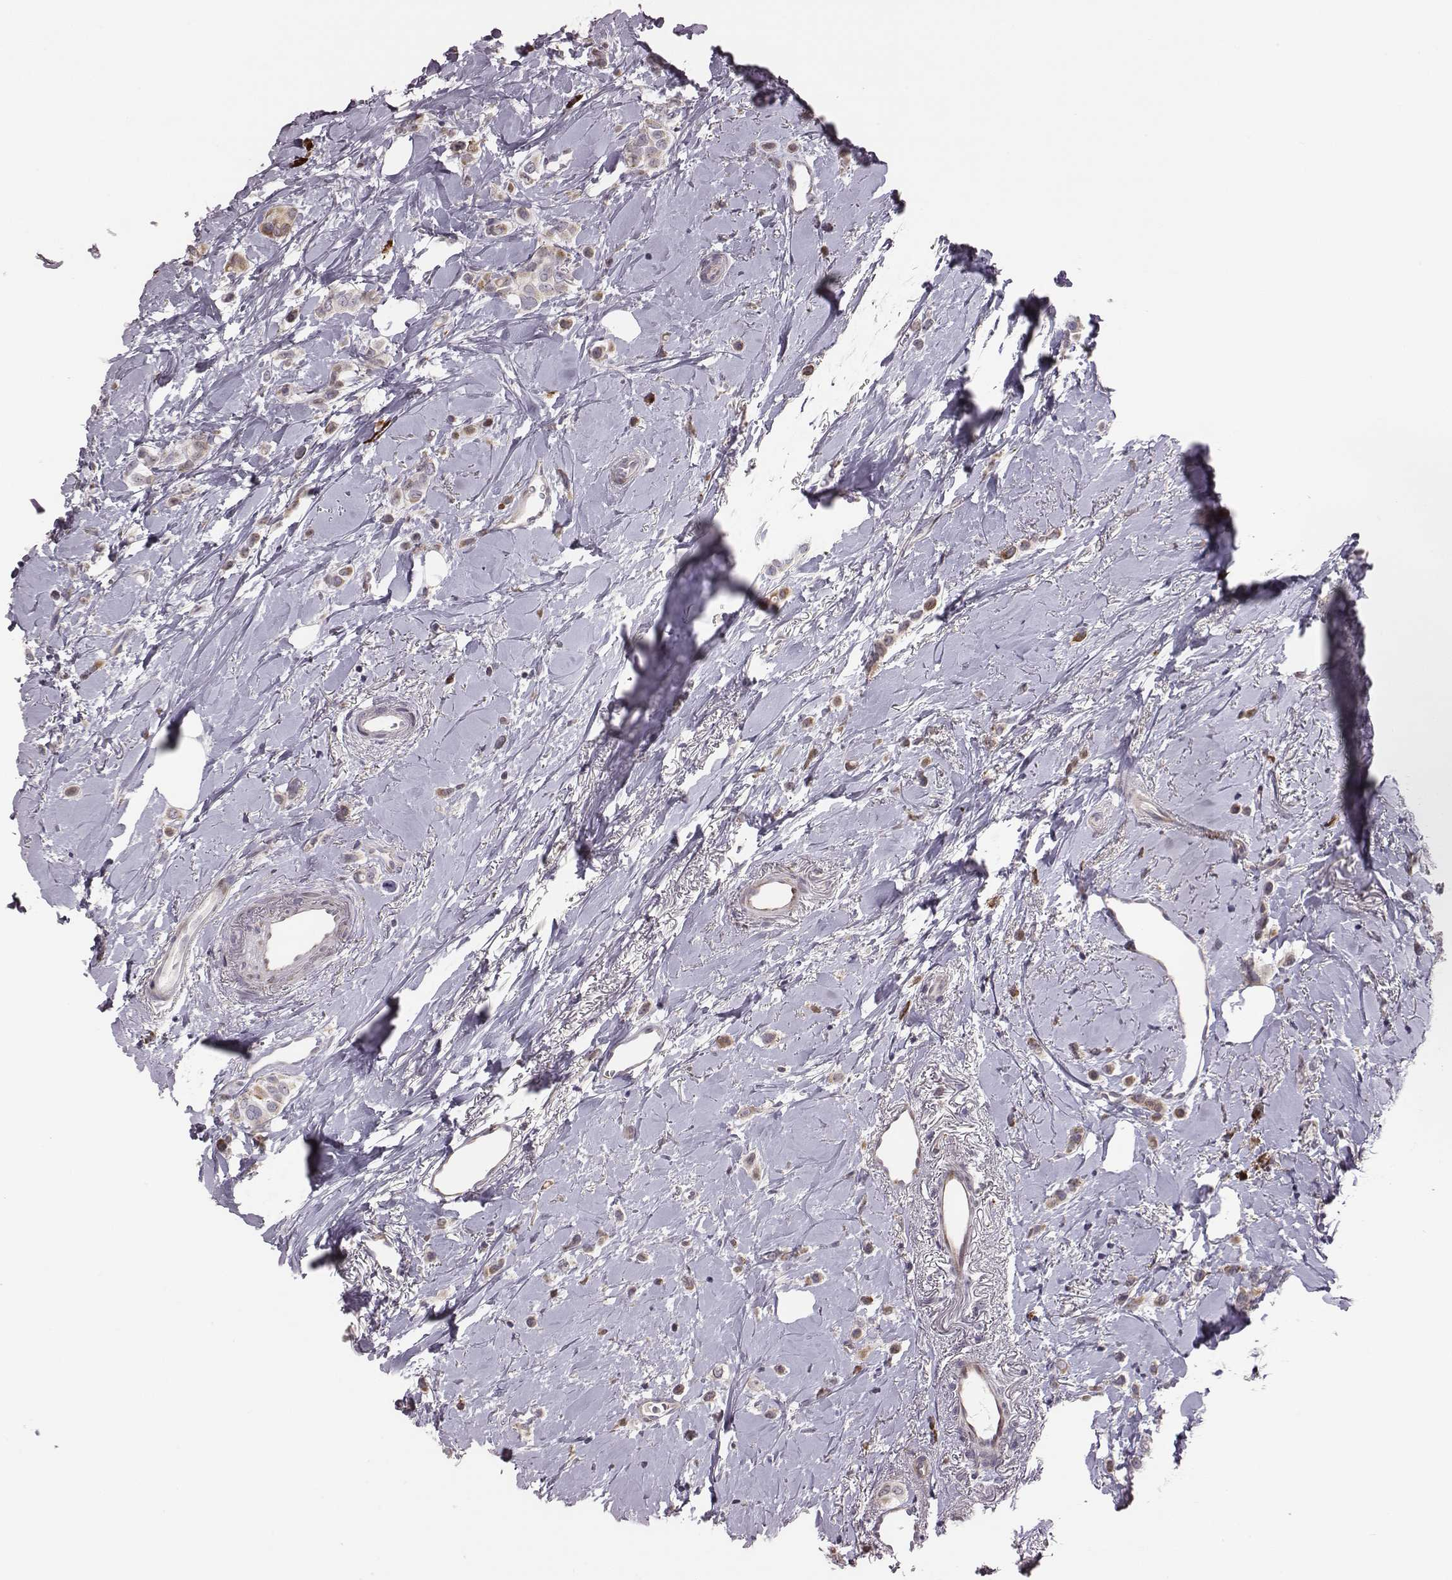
{"staining": {"intensity": "moderate", "quantity": ">75%", "location": "cytoplasmic/membranous"}, "tissue": "breast cancer", "cell_type": "Tumor cells", "image_type": "cancer", "snomed": [{"axis": "morphology", "description": "Lobular carcinoma"}, {"axis": "topography", "description": "Breast"}], "caption": "IHC photomicrograph of human breast cancer (lobular carcinoma) stained for a protein (brown), which reveals medium levels of moderate cytoplasmic/membranous positivity in about >75% of tumor cells.", "gene": "SELENOI", "patient": {"sex": "female", "age": 66}}